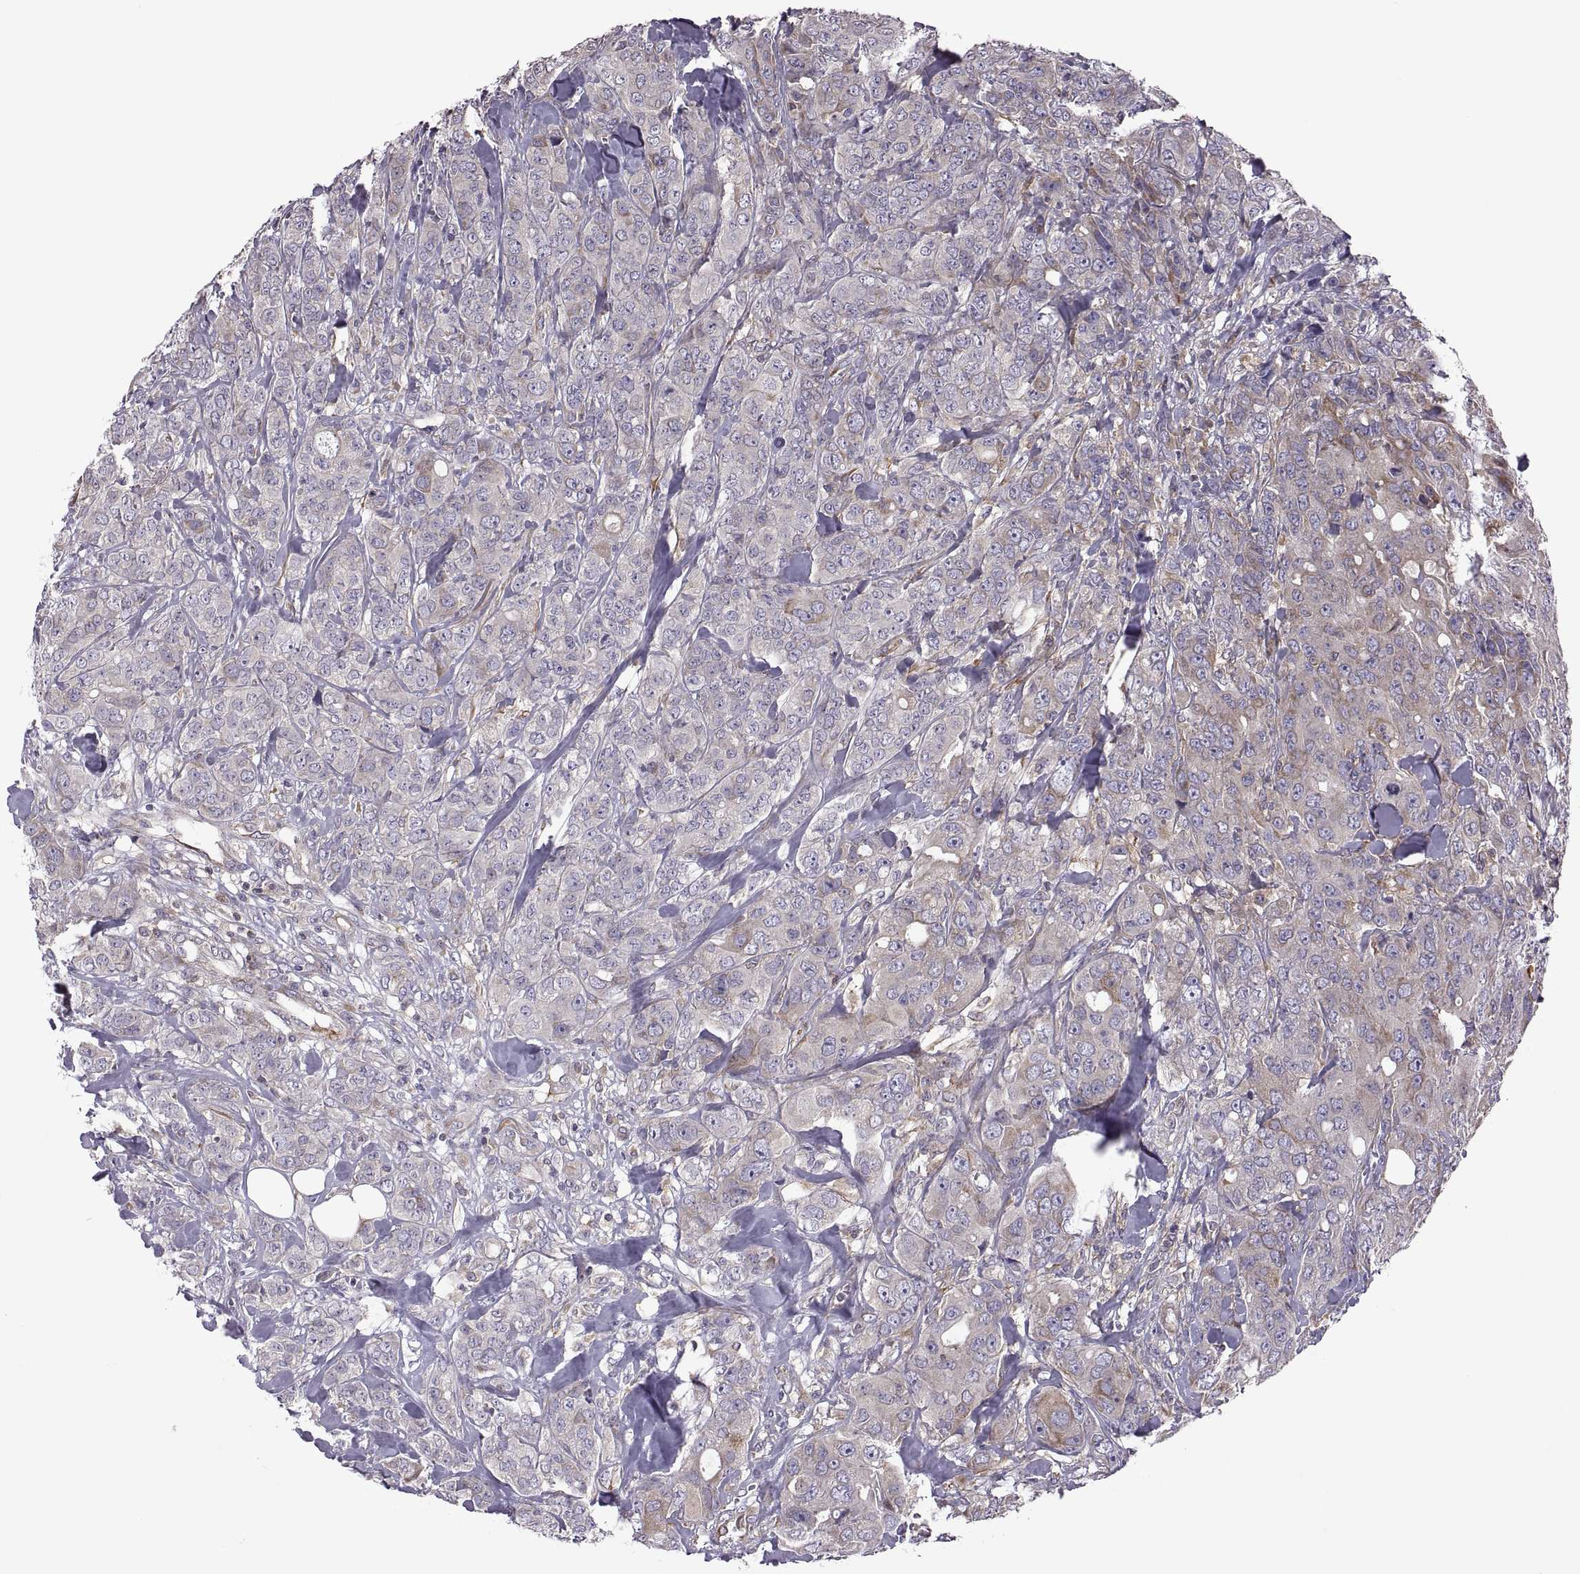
{"staining": {"intensity": "moderate", "quantity": "25%-75%", "location": "cytoplasmic/membranous"}, "tissue": "breast cancer", "cell_type": "Tumor cells", "image_type": "cancer", "snomed": [{"axis": "morphology", "description": "Duct carcinoma"}, {"axis": "topography", "description": "Breast"}], "caption": "Human breast infiltrating ductal carcinoma stained with a protein marker demonstrates moderate staining in tumor cells.", "gene": "SPATA32", "patient": {"sex": "female", "age": 43}}